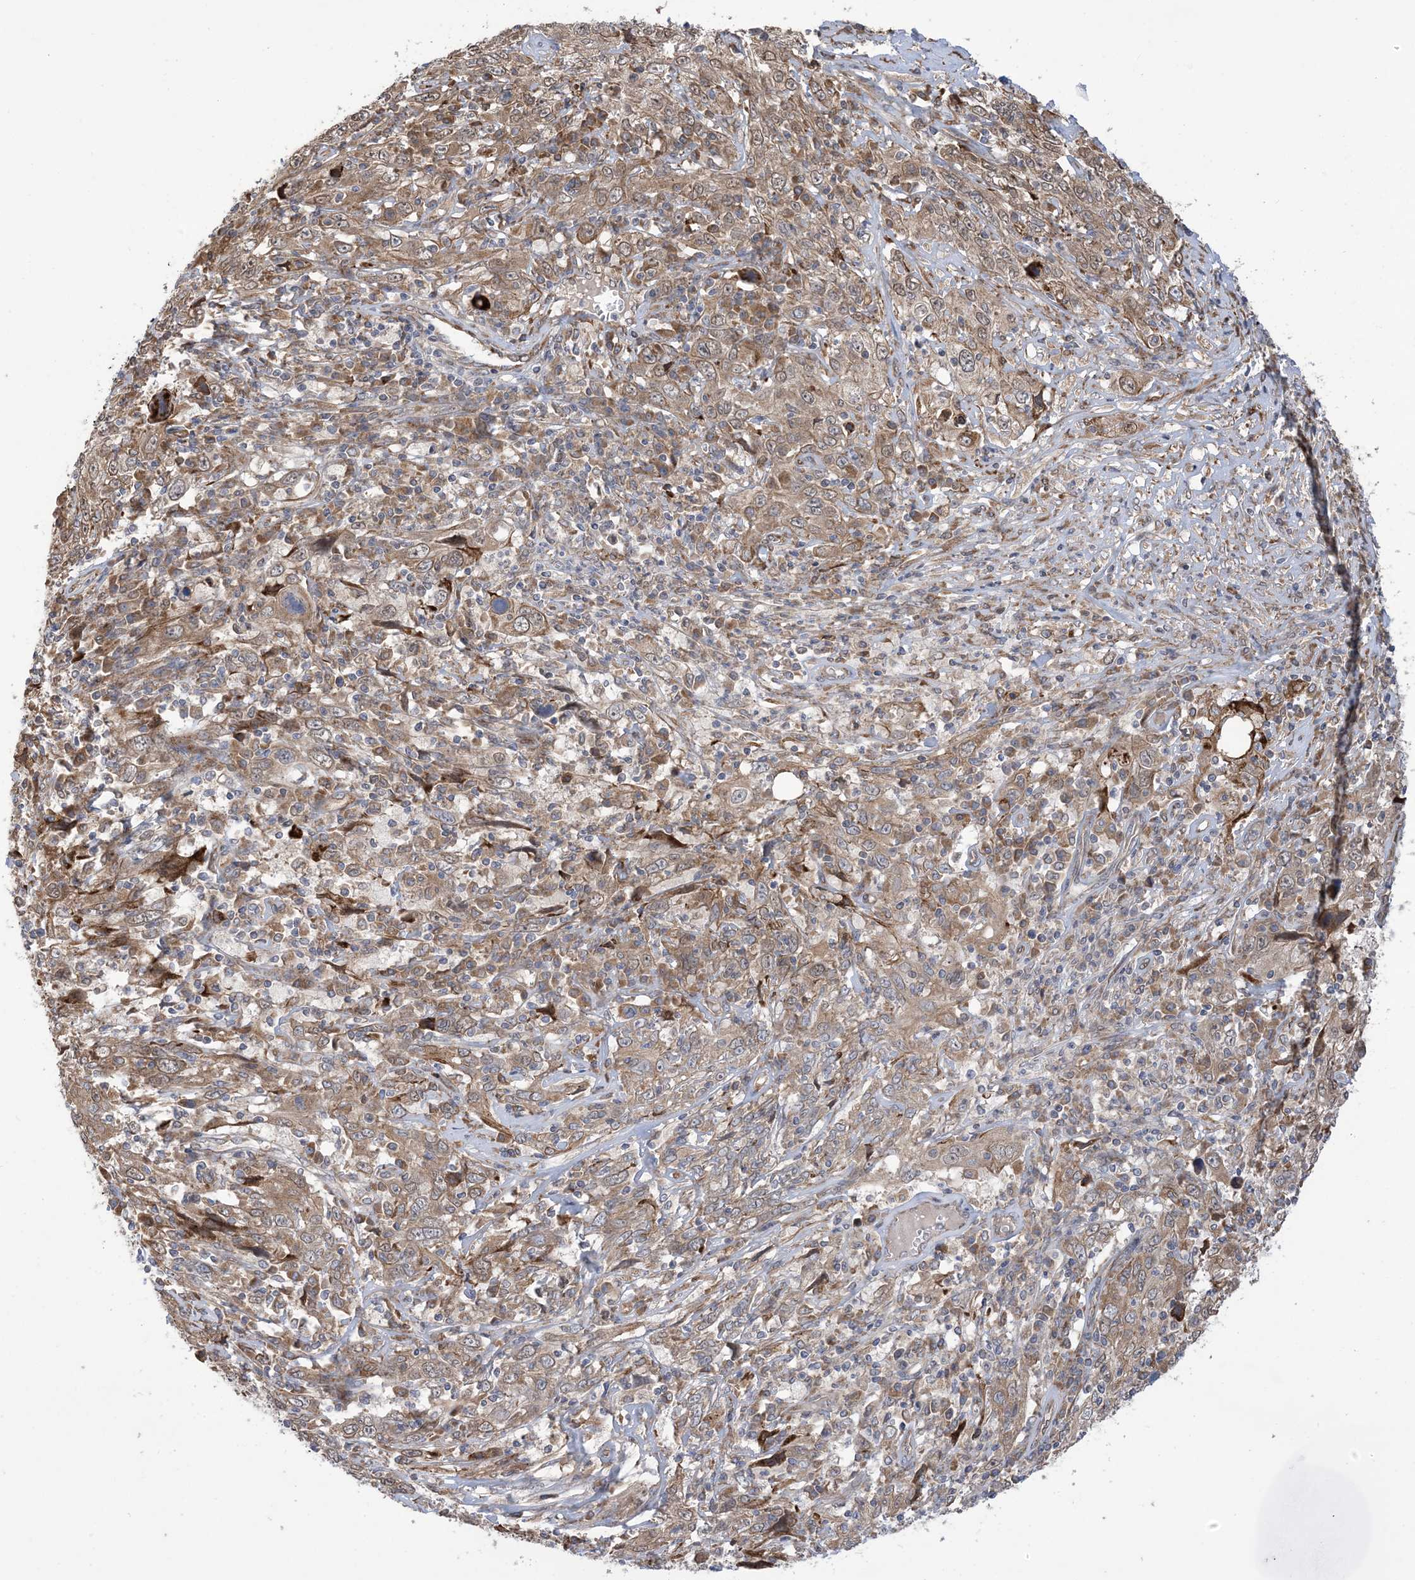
{"staining": {"intensity": "moderate", "quantity": ">75%", "location": "cytoplasmic/membranous"}, "tissue": "cervical cancer", "cell_type": "Tumor cells", "image_type": "cancer", "snomed": [{"axis": "morphology", "description": "Squamous cell carcinoma, NOS"}, {"axis": "topography", "description": "Cervix"}], "caption": "Cervical cancer stained for a protein displays moderate cytoplasmic/membranous positivity in tumor cells.", "gene": "CLEC16A", "patient": {"sex": "female", "age": 46}}